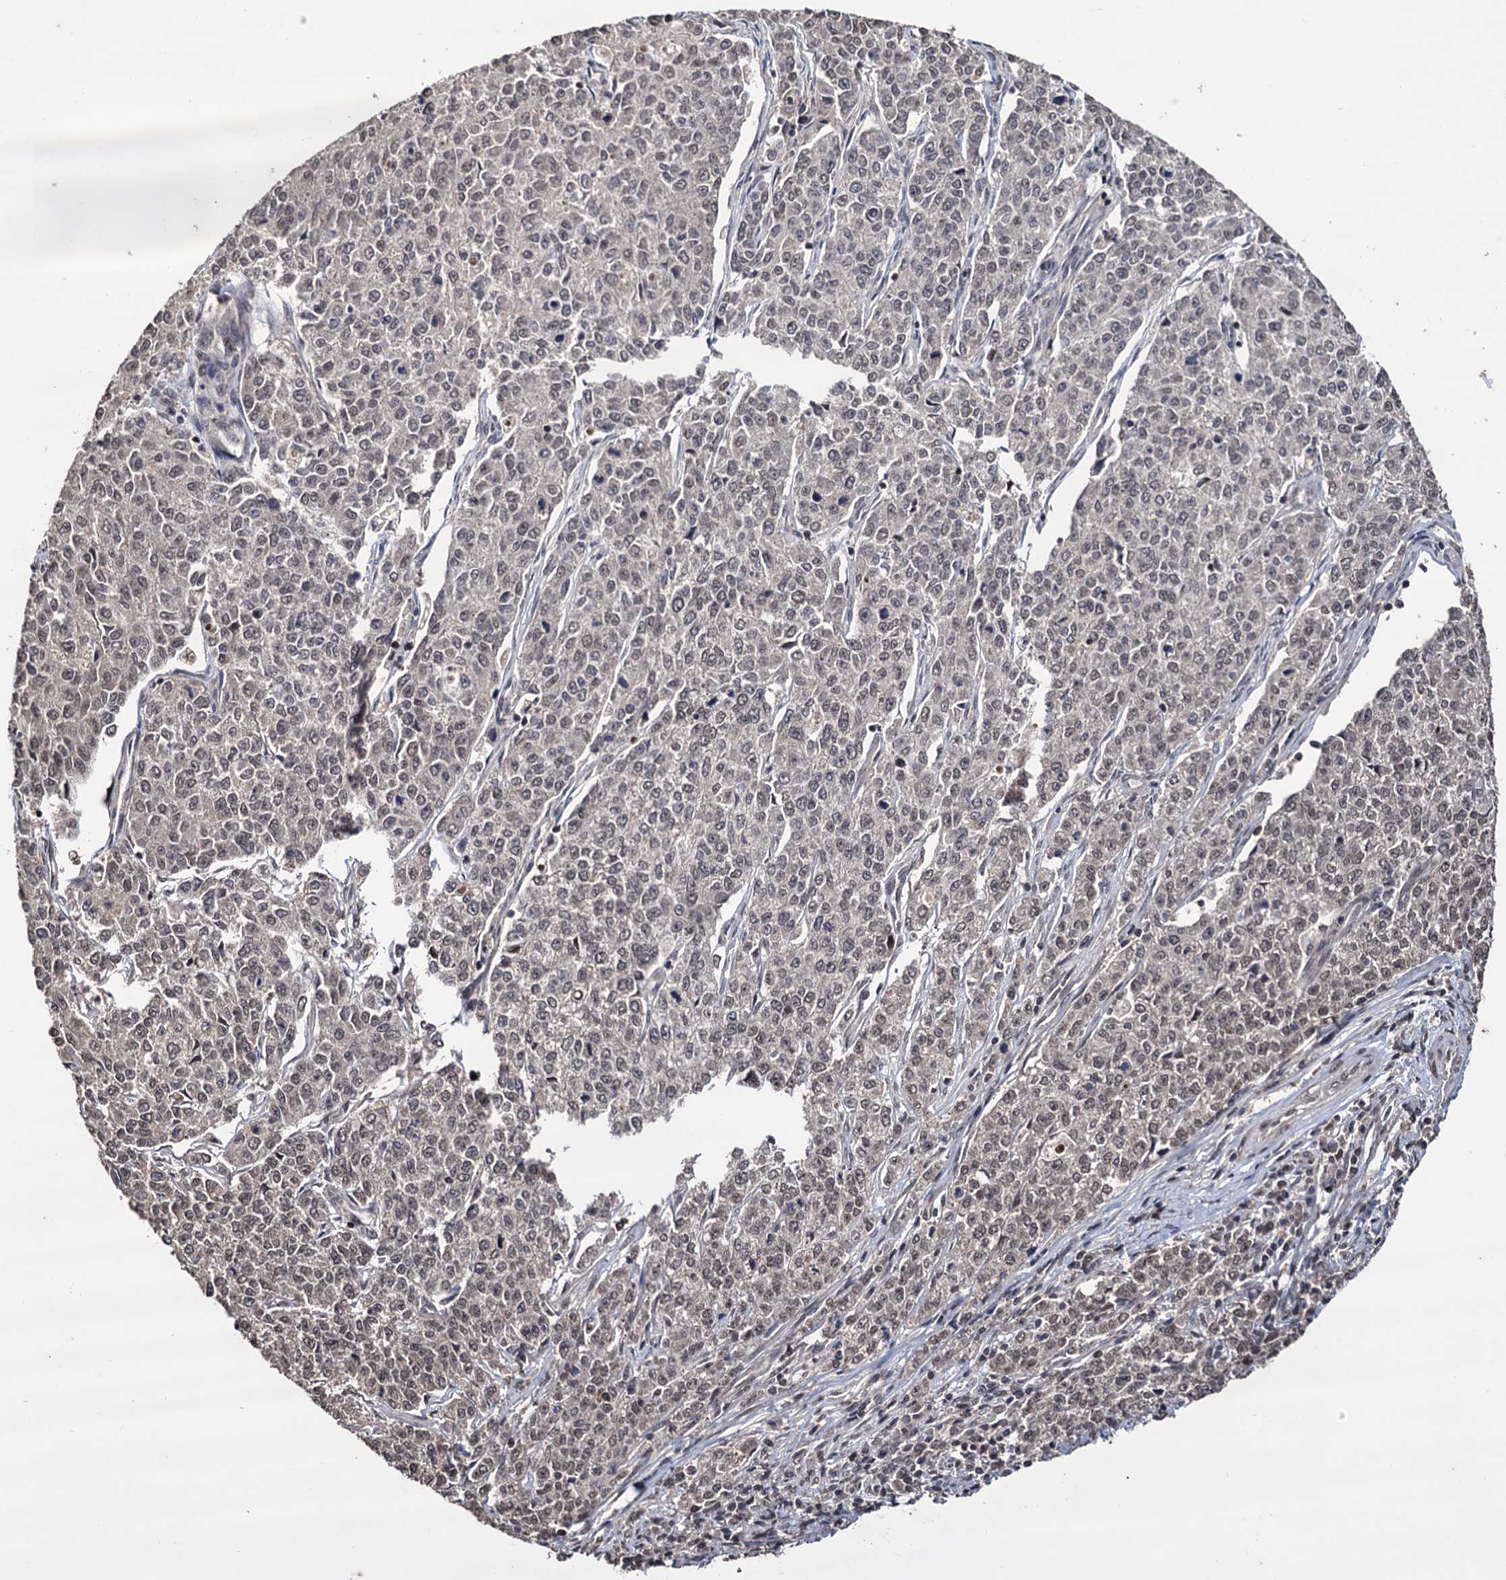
{"staining": {"intensity": "negative", "quantity": "none", "location": "none"}, "tissue": "endometrial cancer", "cell_type": "Tumor cells", "image_type": "cancer", "snomed": [{"axis": "morphology", "description": "Adenocarcinoma, NOS"}, {"axis": "topography", "description": "Endometrium"}], "caption": "Micrograph shows no protein expression in tumor cells of endometrial adenocarcinoma tissue. (Stains: DAB immunohistochemistry (IHC) with hematoxylin counter stain, Microscopy: brightfield microscopy at high magnification).", "gene": "KLF5", "patient": {"sex": "female", "age": 50}}